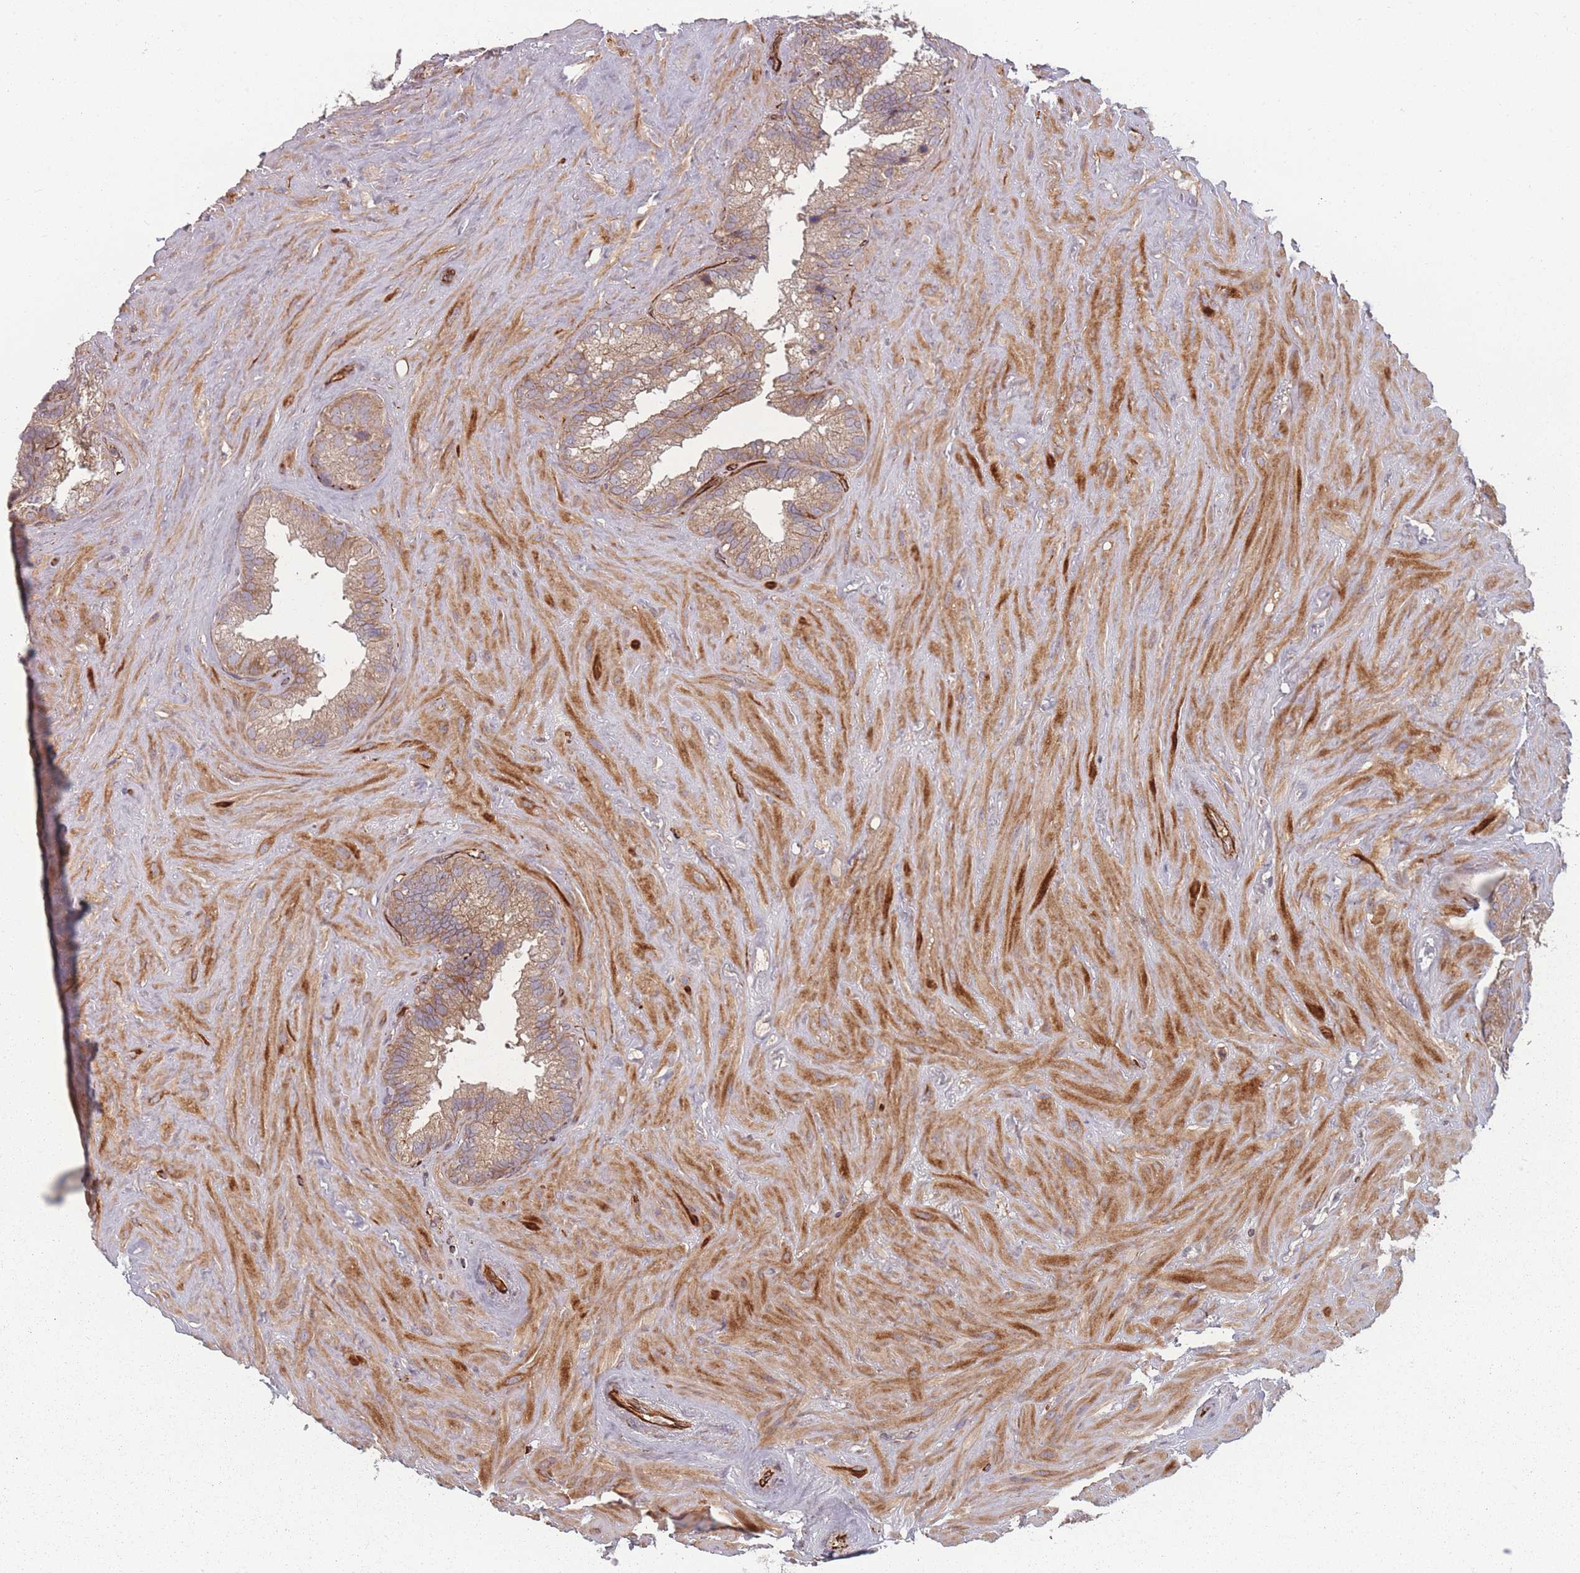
{"staining": {"intensity": "weak", "quantity": ">75%", "location": "cytoplasmic/membranous"}, "tissue": "seminal vesicle", "cell_type": "Glandular cells", "image_type": "normal", "snomed": [{"axis": "morphology", "description": "Normal tissue, NOS"}, {"axis": "topography", "description": "Prostate"}, {"axis": "topography", "description": "Seminal veicle"}], "caption": "Immunohistochemistry of unremarkable human seminal vesicle demonstrates low levels of weak cytoplasmic/membranous staining in approximately >75% of glandular cells. Nuclei are stained in blue.", "gene": "EEF1AKMT2", "patient": {"sex": "male", "age": 68}}